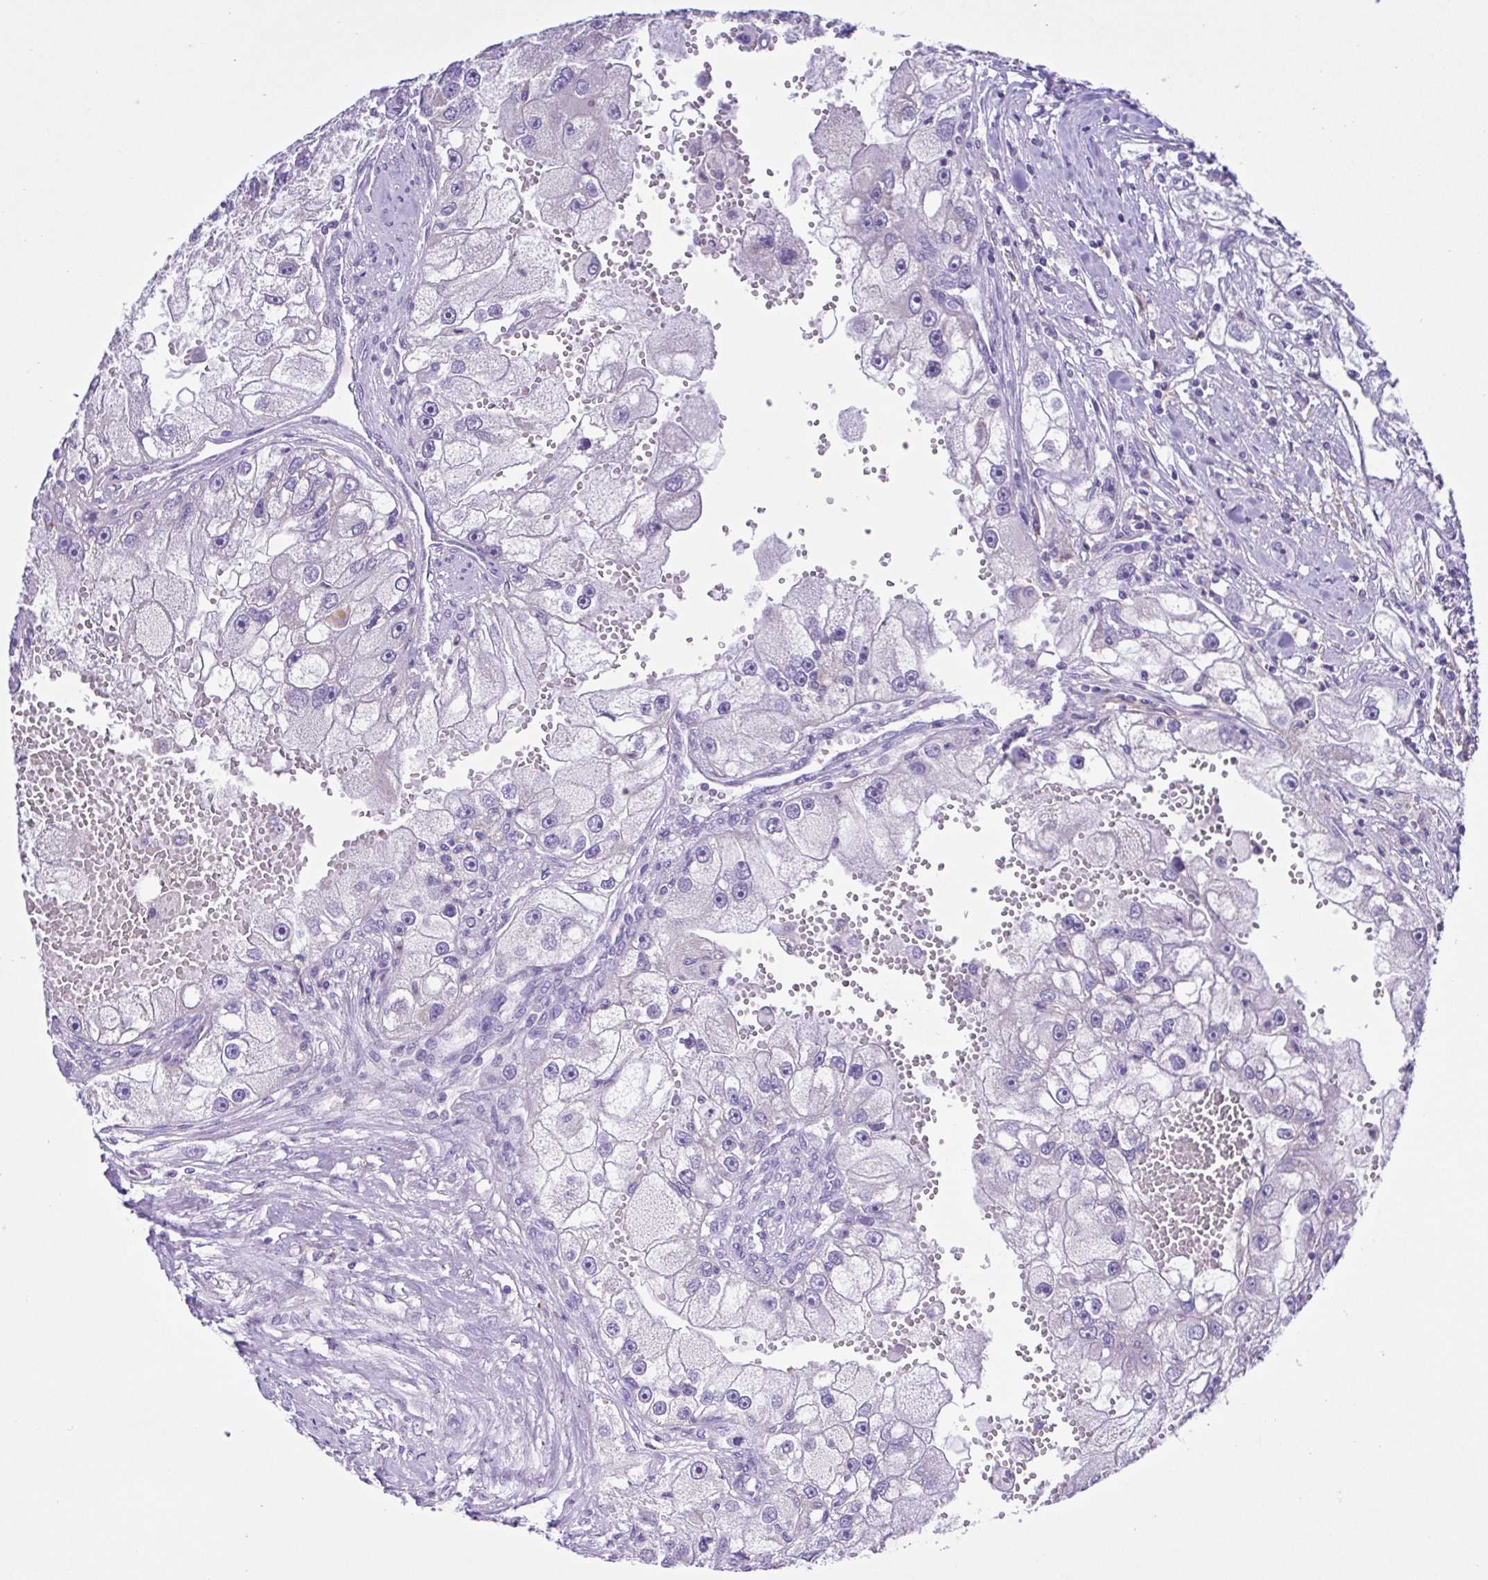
{"staining": {"intensity": "negative", "quantity": "none", "location": "none"}, "tissue": "renal cancer", "cell_type": "Tumor cells", "image_type": "cancer", "snomed": [{"axis": "morphology", "description": "Adenocarcinoma, NOS"}, {"axis": "topography", "description": "Kidney"}], "caption": "Tumor cells are negative for protein expression in human adenocarcinoma (renal). The staining was performed using DAB to visualize the protein expression in brown, while the nuclei were stained in blue with hematoxylin (Magnification: 20x).", "gene": "CD72", "patient": {"sex": "male", "age": 63}}